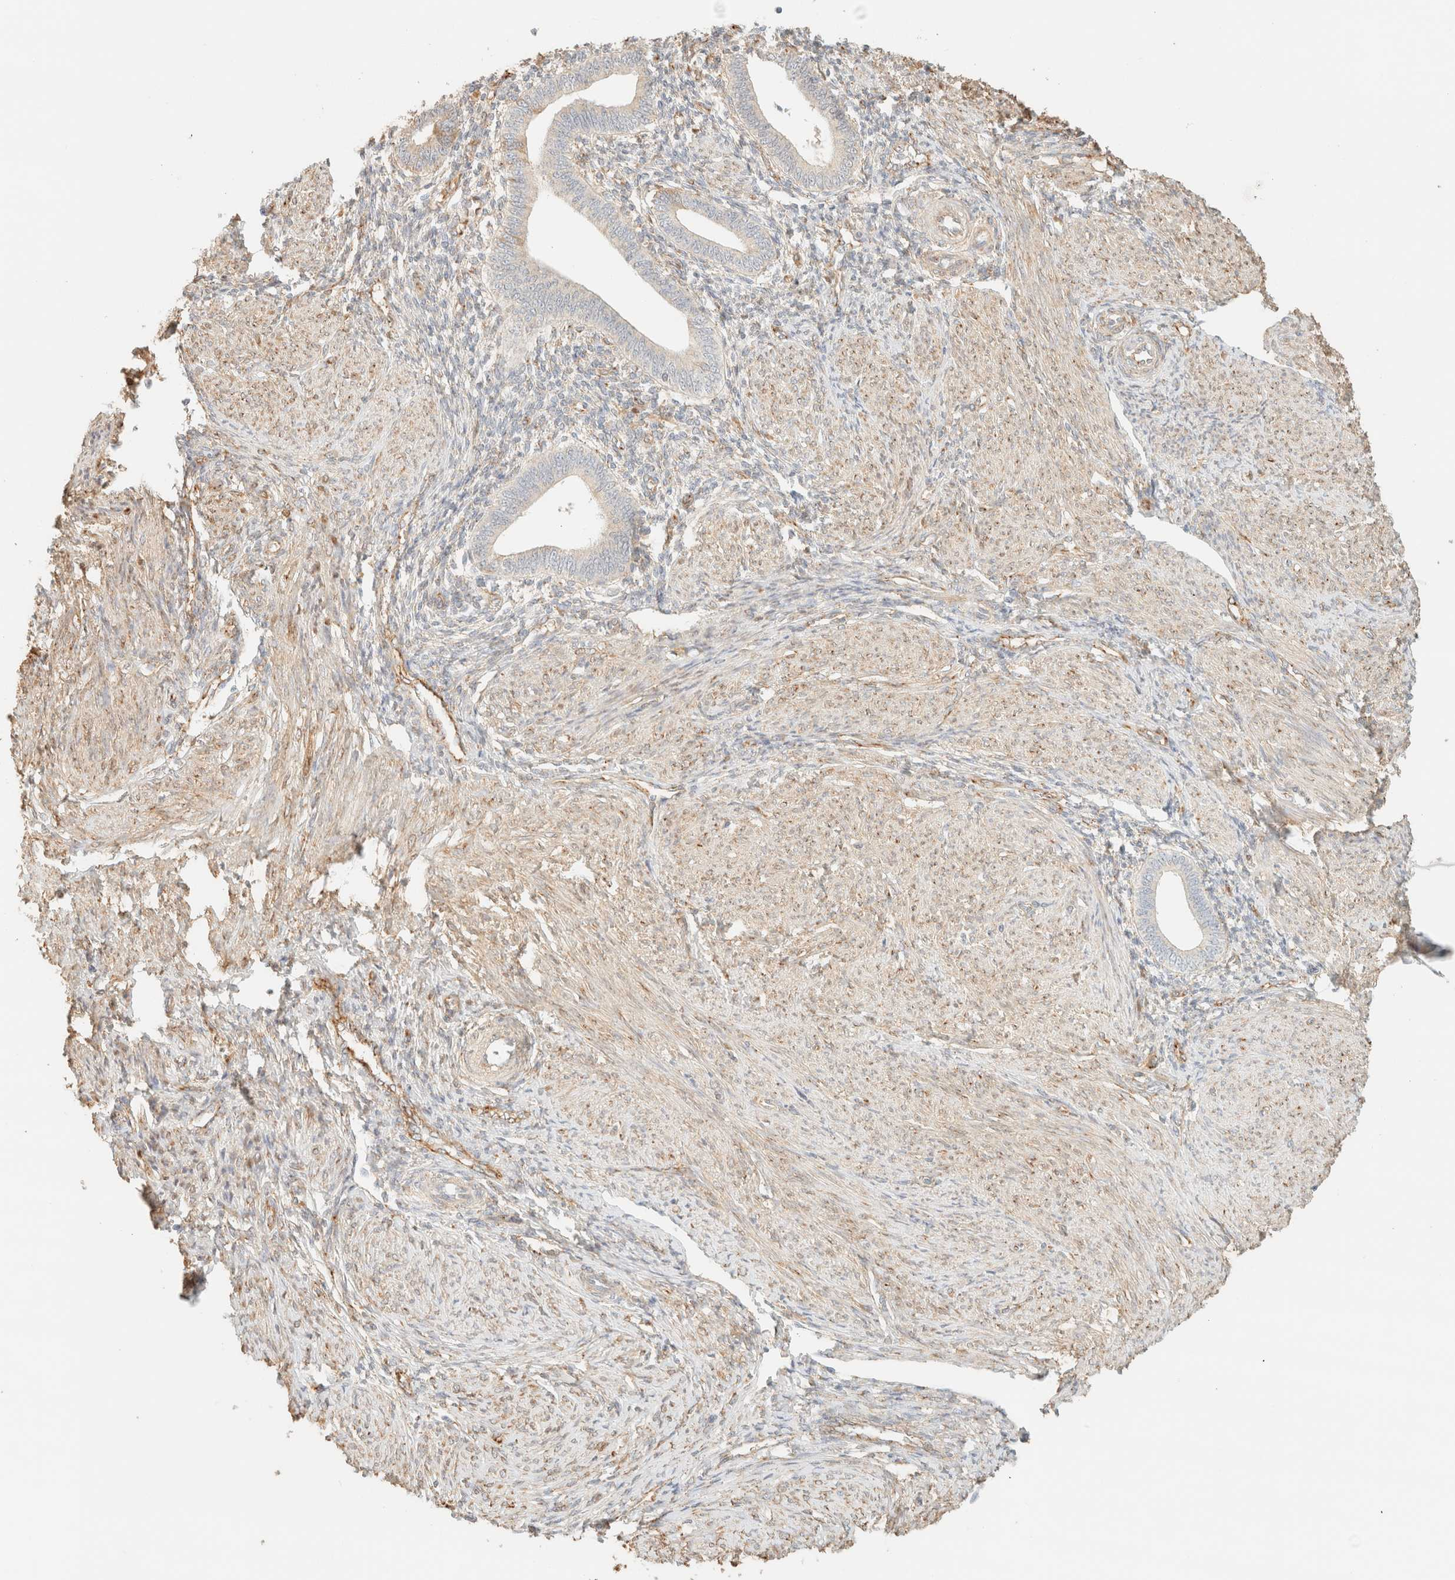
{"staining": {"intensity": "weak", "quantity": "<25%", "location": "cytoplasmic/membranous"}, "tissue": "endometrium", "cell_type": "Cells in endometrial stroma", "image_type": "normal", "snomed": [{"axis": "morphology", "description": "Normal tissue, NOS"}, {"axis": "topography", "description": "Endometrium"}], "caption": "Immunohistochemistry (IHC) histopathology image of unremarkable endometrium: endometrium stained with DAB exhibits no significant protein positivity in cells in endometrial stroma.", "gene": "SPARCL1", "patient": {"sex": "female", "age": 42}}